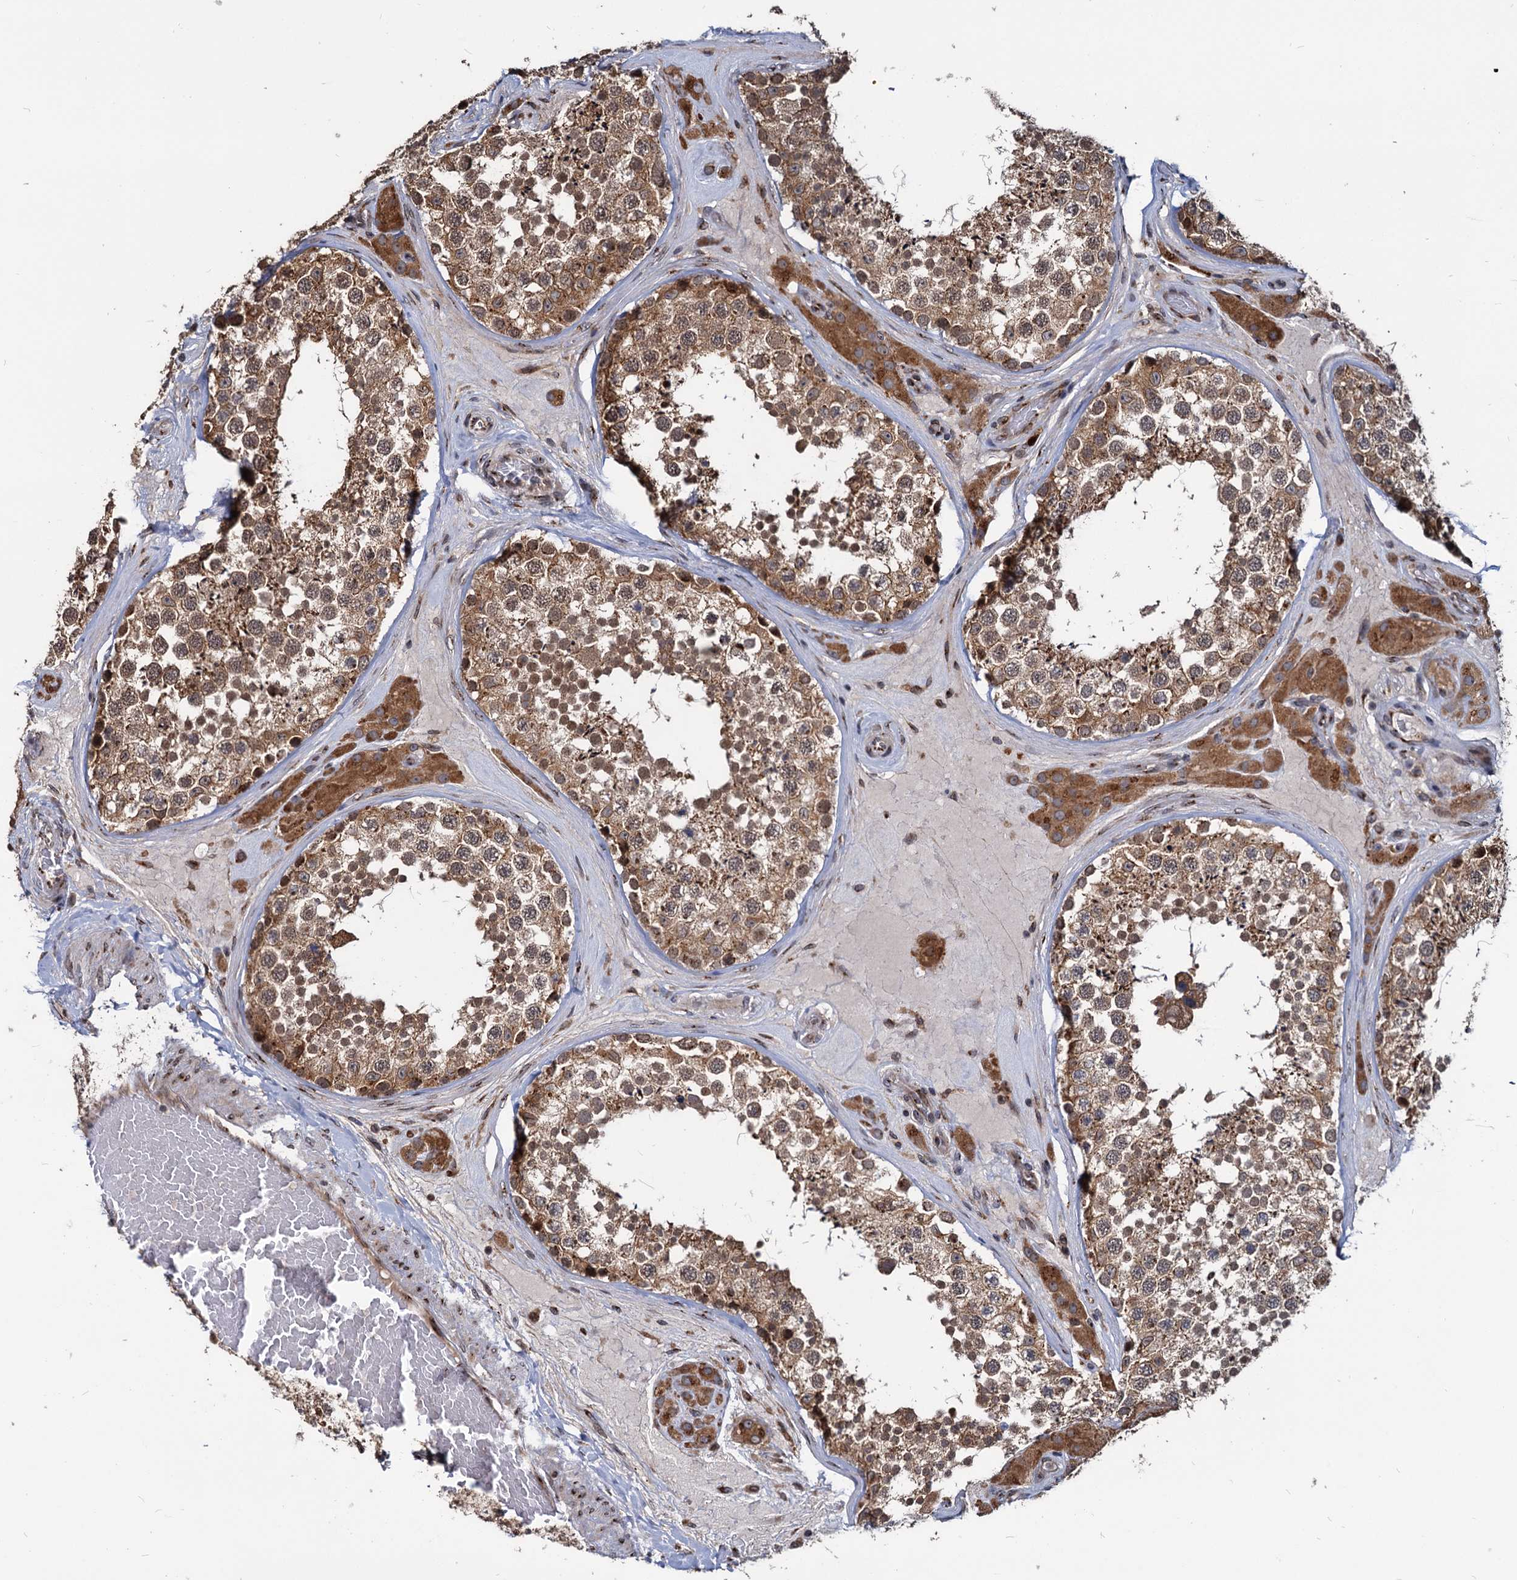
{"staining": {"intensity": "moderate", "quantity": ">75%", "location": "cytoplasmic/membranous,nuclear"}, "tissue": "testis", "cell_type": "Cells in seminiferous ducts", "image_type": "normal", "snomed": [{"axis": "morphology", "description": "Normal tissue, NOS"}, {"axis": "topography", "description": "Testis"}], "caption": "Normal testis reveals moderate cytoplasmic/membranous,nuclear expression in about >75% of cells in seminiferous ducts.", "gene": "SAAL1", "patient": {"sex": "male", "age": 46}}